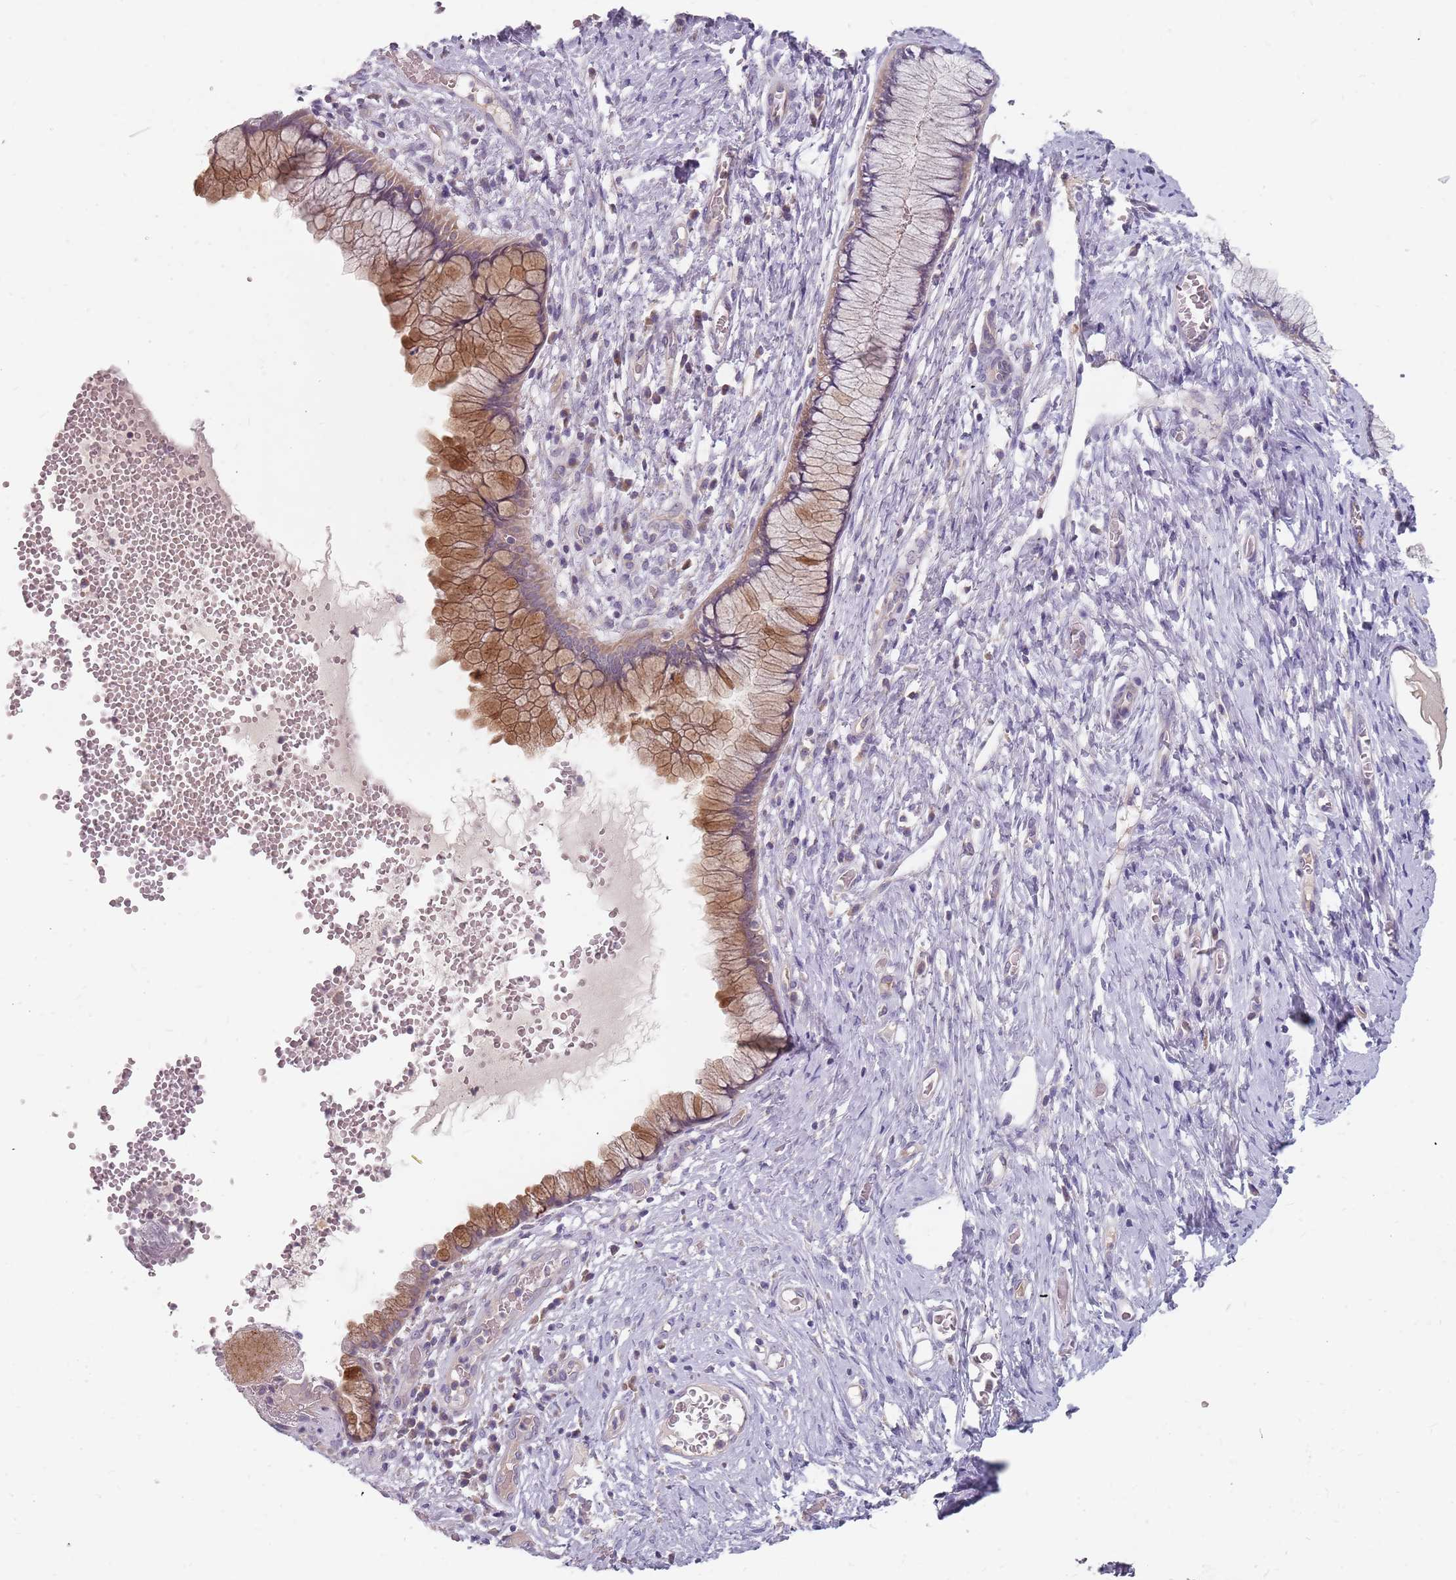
{"staining": {"intensity": "moderate", "quantity": "25%-75%", "location": "cytoplasmic/membranous"}, "tissue": "cervix", "cell_type": "Glandular cells", "image_type": "normal", "snomed": [{"axis": "morphology", "description": "Normal tissue, NOS"}, {"axis": "topography", "description": "Cervix"}], "caption": "Normal cervix exhibits moderate cytoplasmic/membranous positivity in approximately 25%-75% of glandular cells (DAB (3,3'-diaminobenzidine) IHC, brown staining for protein, blue staining for nuclei)..", "gene": "CMTR2", "patient": {"sex": "female", "age": 42}}